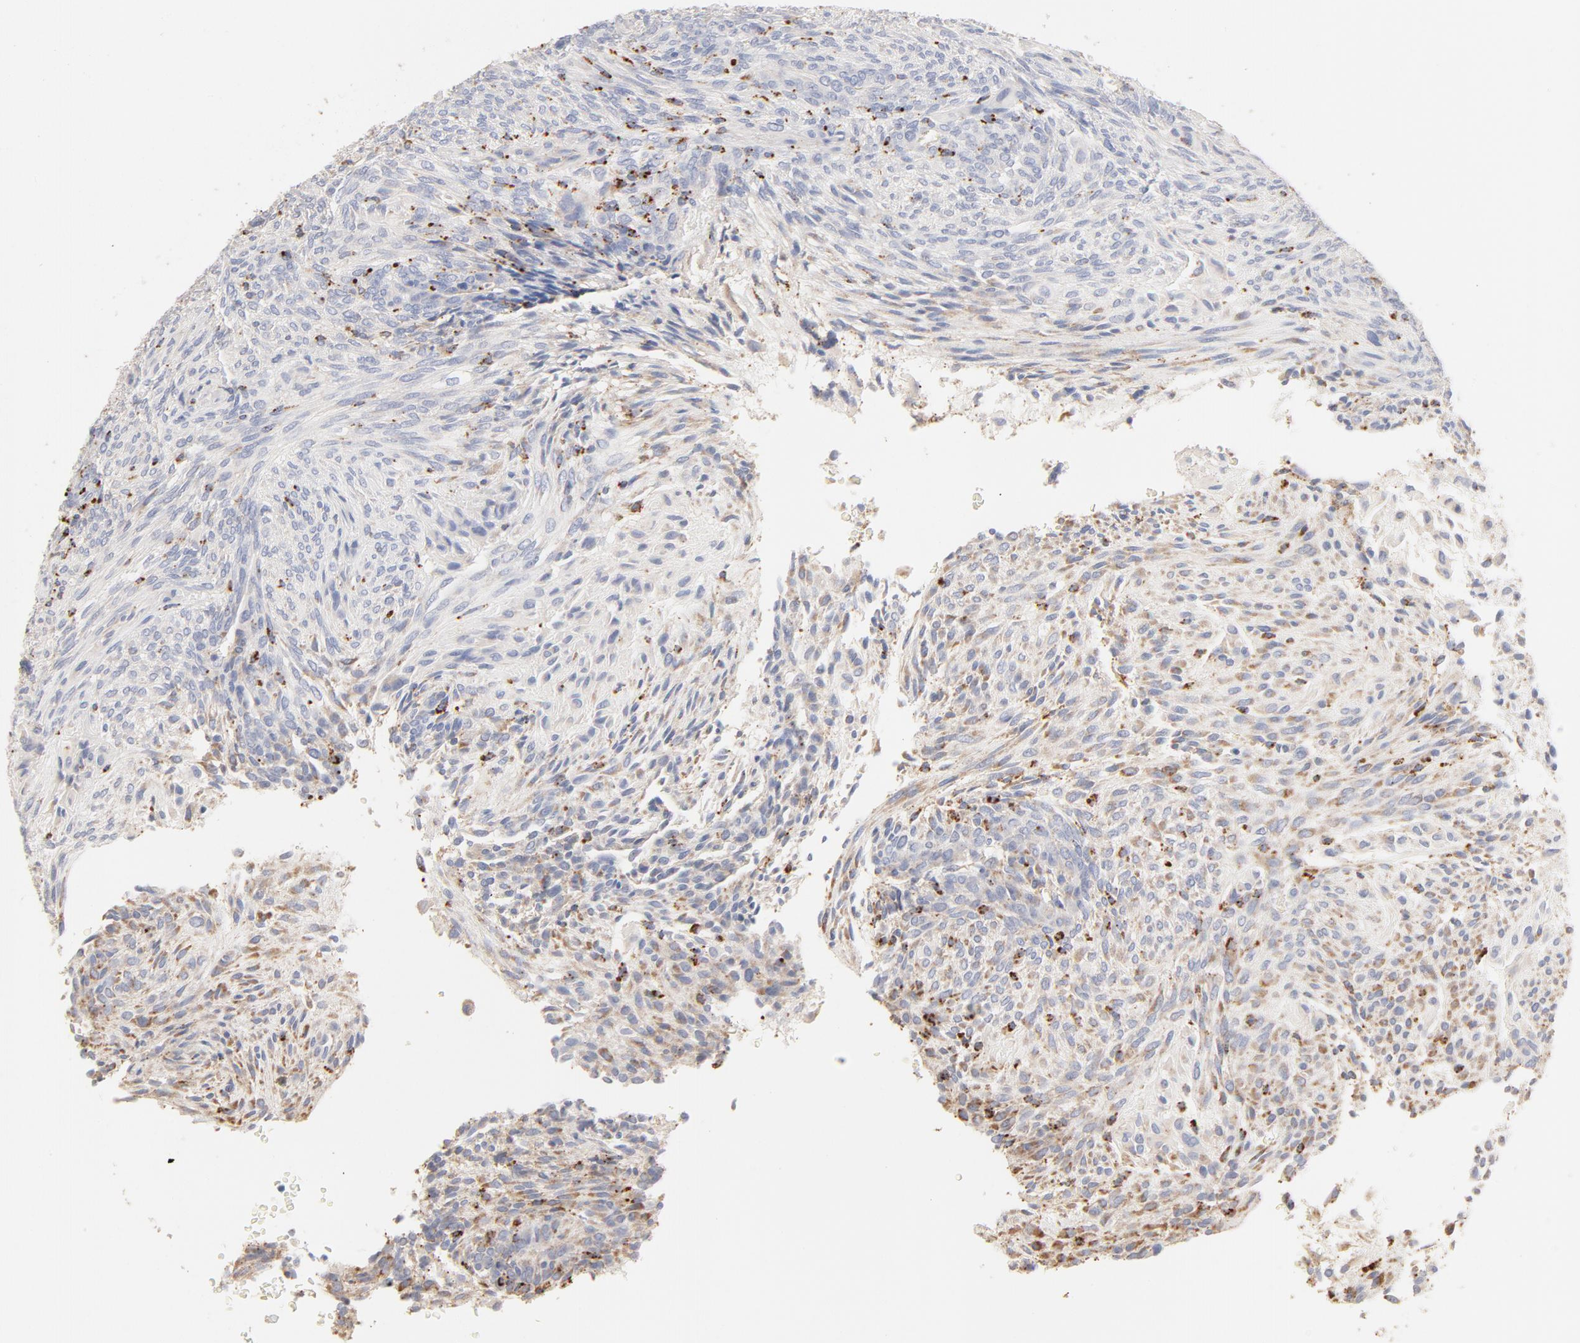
{"staining": {"intensity": "strong", "quantity": "<25%", "location": "cytoplasmic/membranous"}, "tissue": "glioma", "cell_type": "Tumor cells", "image_type": "cancer", "snomed": [{"axis": "morphology", "description": "Glioma, malignant, High grade"}, {"axis": "topography", "description": "Cerebral cortex"}], "caption": "High-magnification brightfield microscopy of malignant glioma (high-grade) stained with DAB (3,3'-diaminobenzidine) (brown) and counterstained with hematoxylin (blue). tumor cells exhibit strong cytoplasmic/membranous positivity is identified in about<25% of cells. (IHC, brightfield microscopy, high magnification).", "gene": "CTSH", "patient": {"sex": "female", "age": 55}}